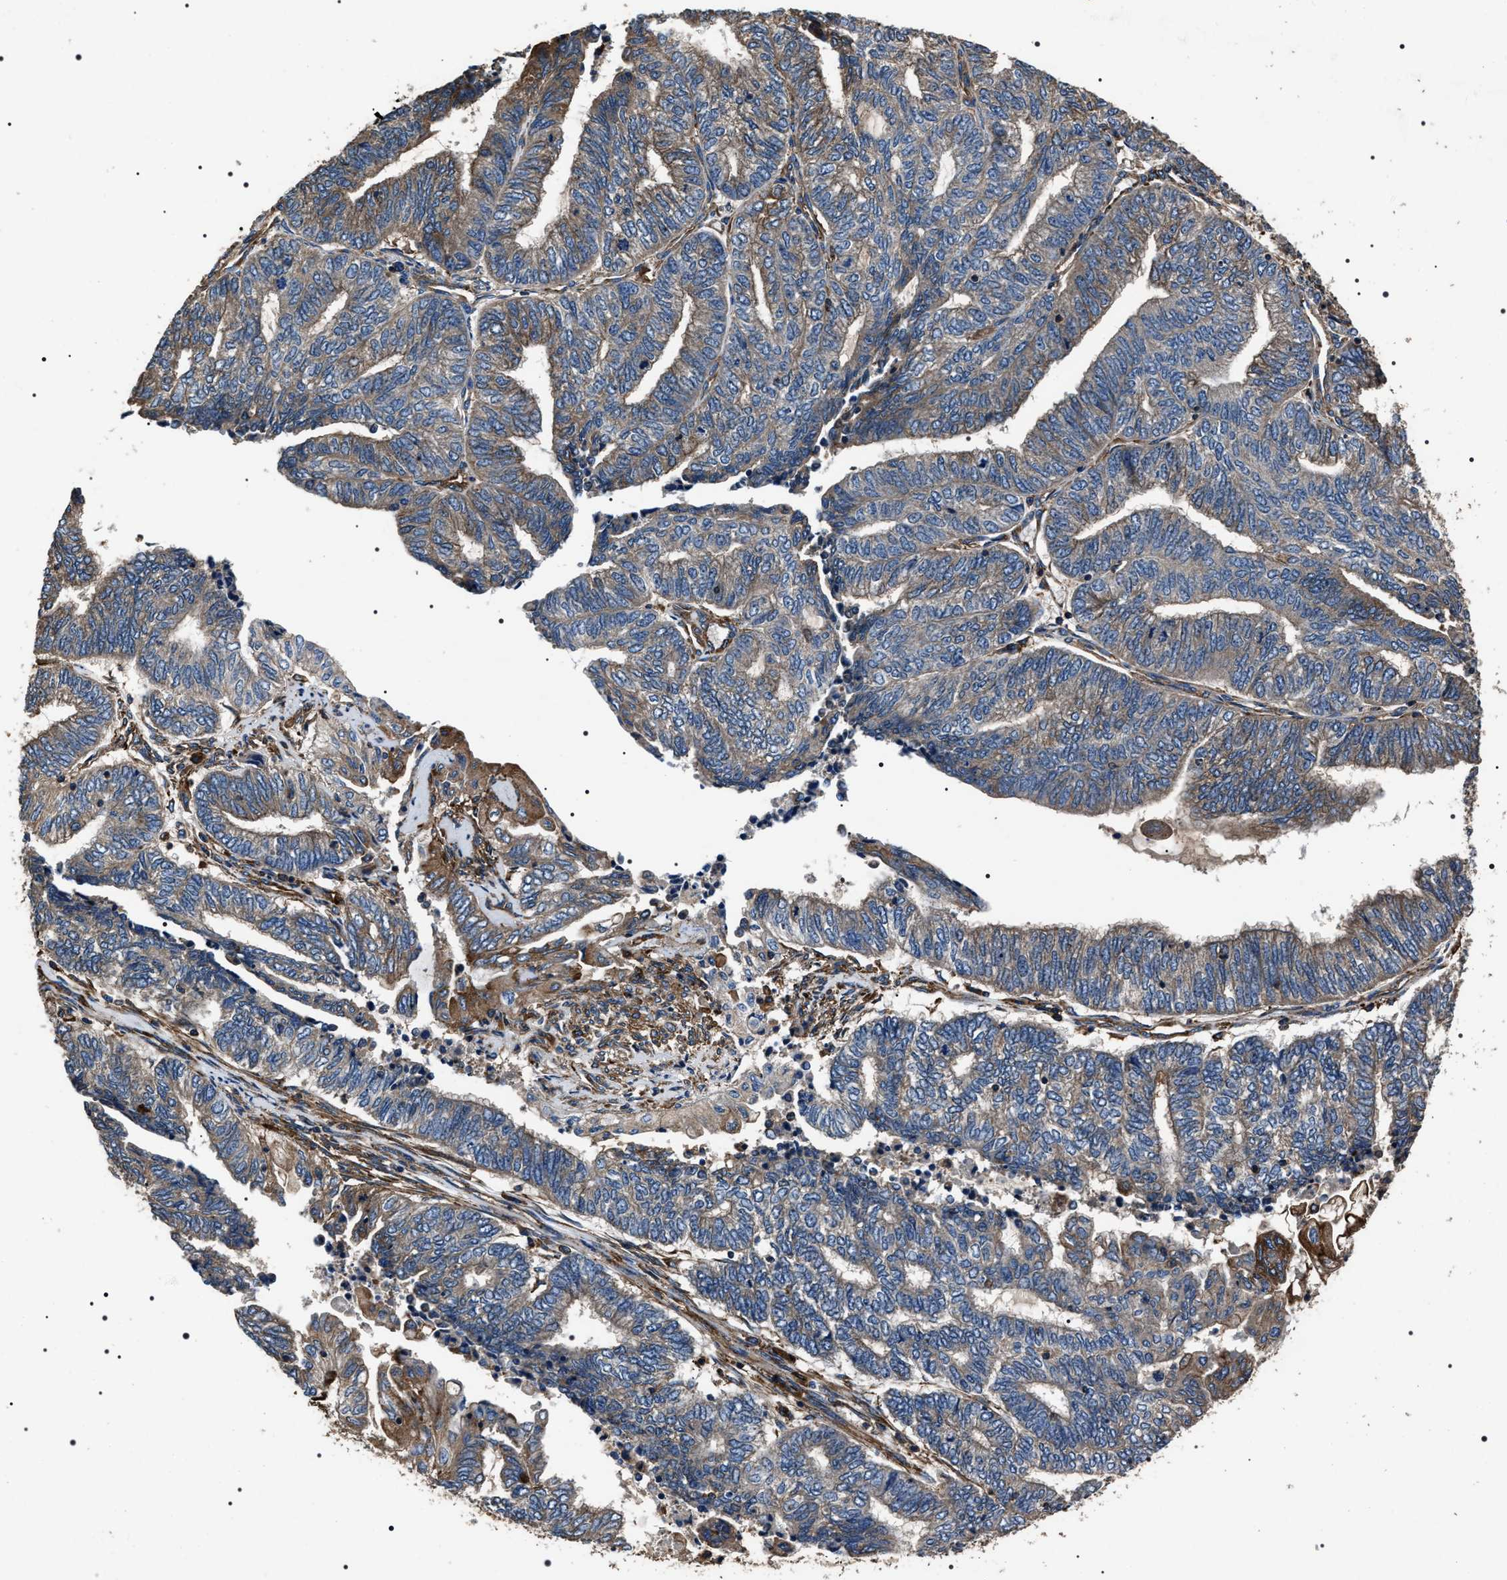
{"staining": {"intensity": "weak", "quantity": "25%-75%", "location": "cytoplasmic/membranous"}, "tissue": "endometrial cancer", "cell_type": "Tumor cells", "image_type": "cancer", "snomed": [{"axis": "morphology", "description": "Adenocarcinoma, NOS"}, {"axis": "topography", "description": "Uterus"}, {"axis": "topography", "description": "Endometrium"}], "caption": "Endometrial adenocarcinoma was stained to show a protein in brown. There is low levels of weak cytoplasmic/membranous positivity in about 25%-75% of tumor cells.", "gene": "HSCB", "patient": {"sex": "female", "age": 70}}